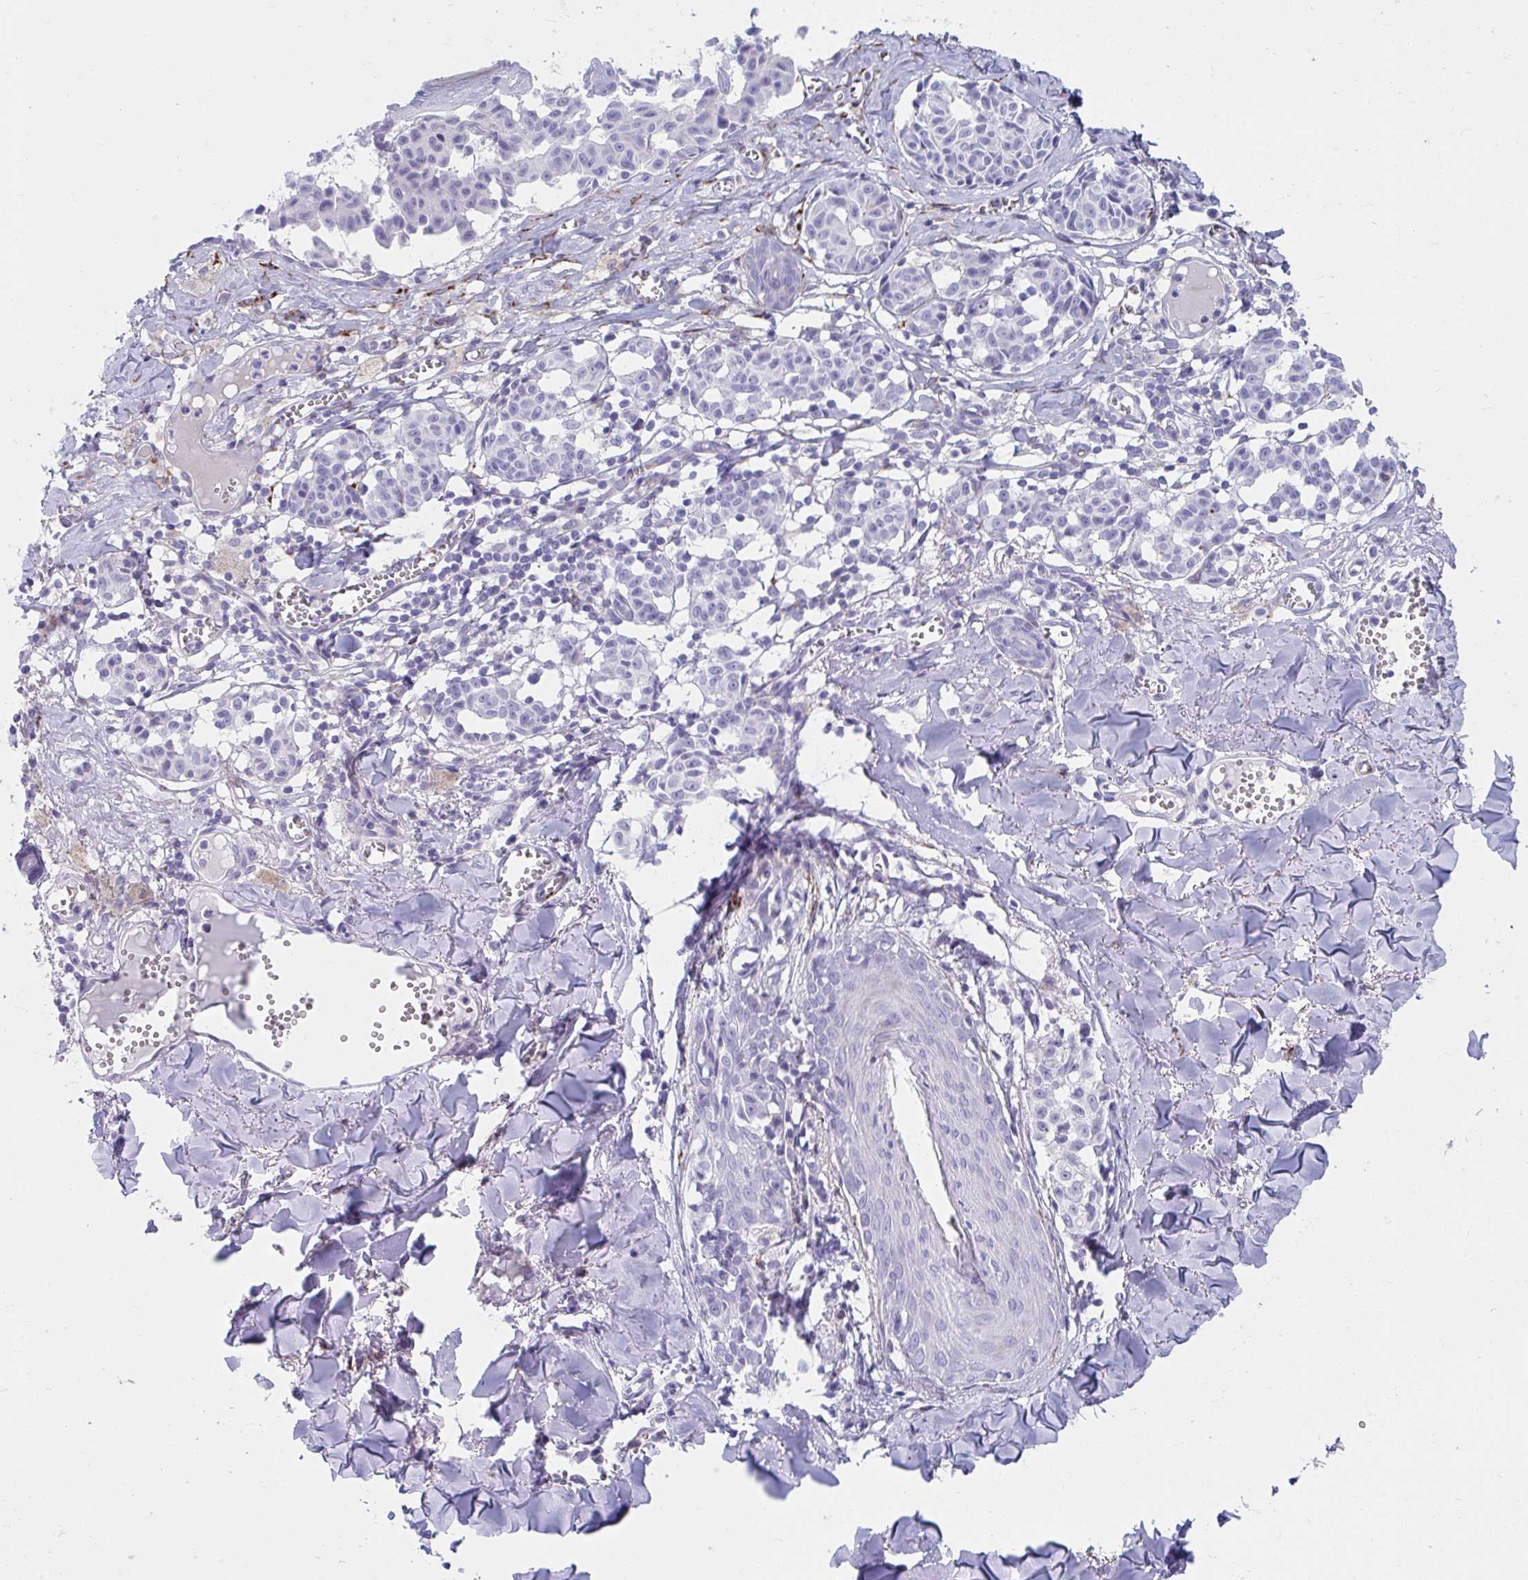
{"staining": {"intensity": "negative", "quantity": "none", "location": "none"}, "tissue": "melanoma", "cell_type": "Tumor cells", "image_type": "cancer", "snomed": [{"axis": "morphology", "description": "Malignant melanoma, NOS"}, {"axis": "topography", "description": "Skin"}], "caption": "Malignant melanoma was stained to show a protein in brown. There is no significant staining in tumor cells.", "gene": "GRXCR2", "patient": {"sex": "female", "age": 43}}